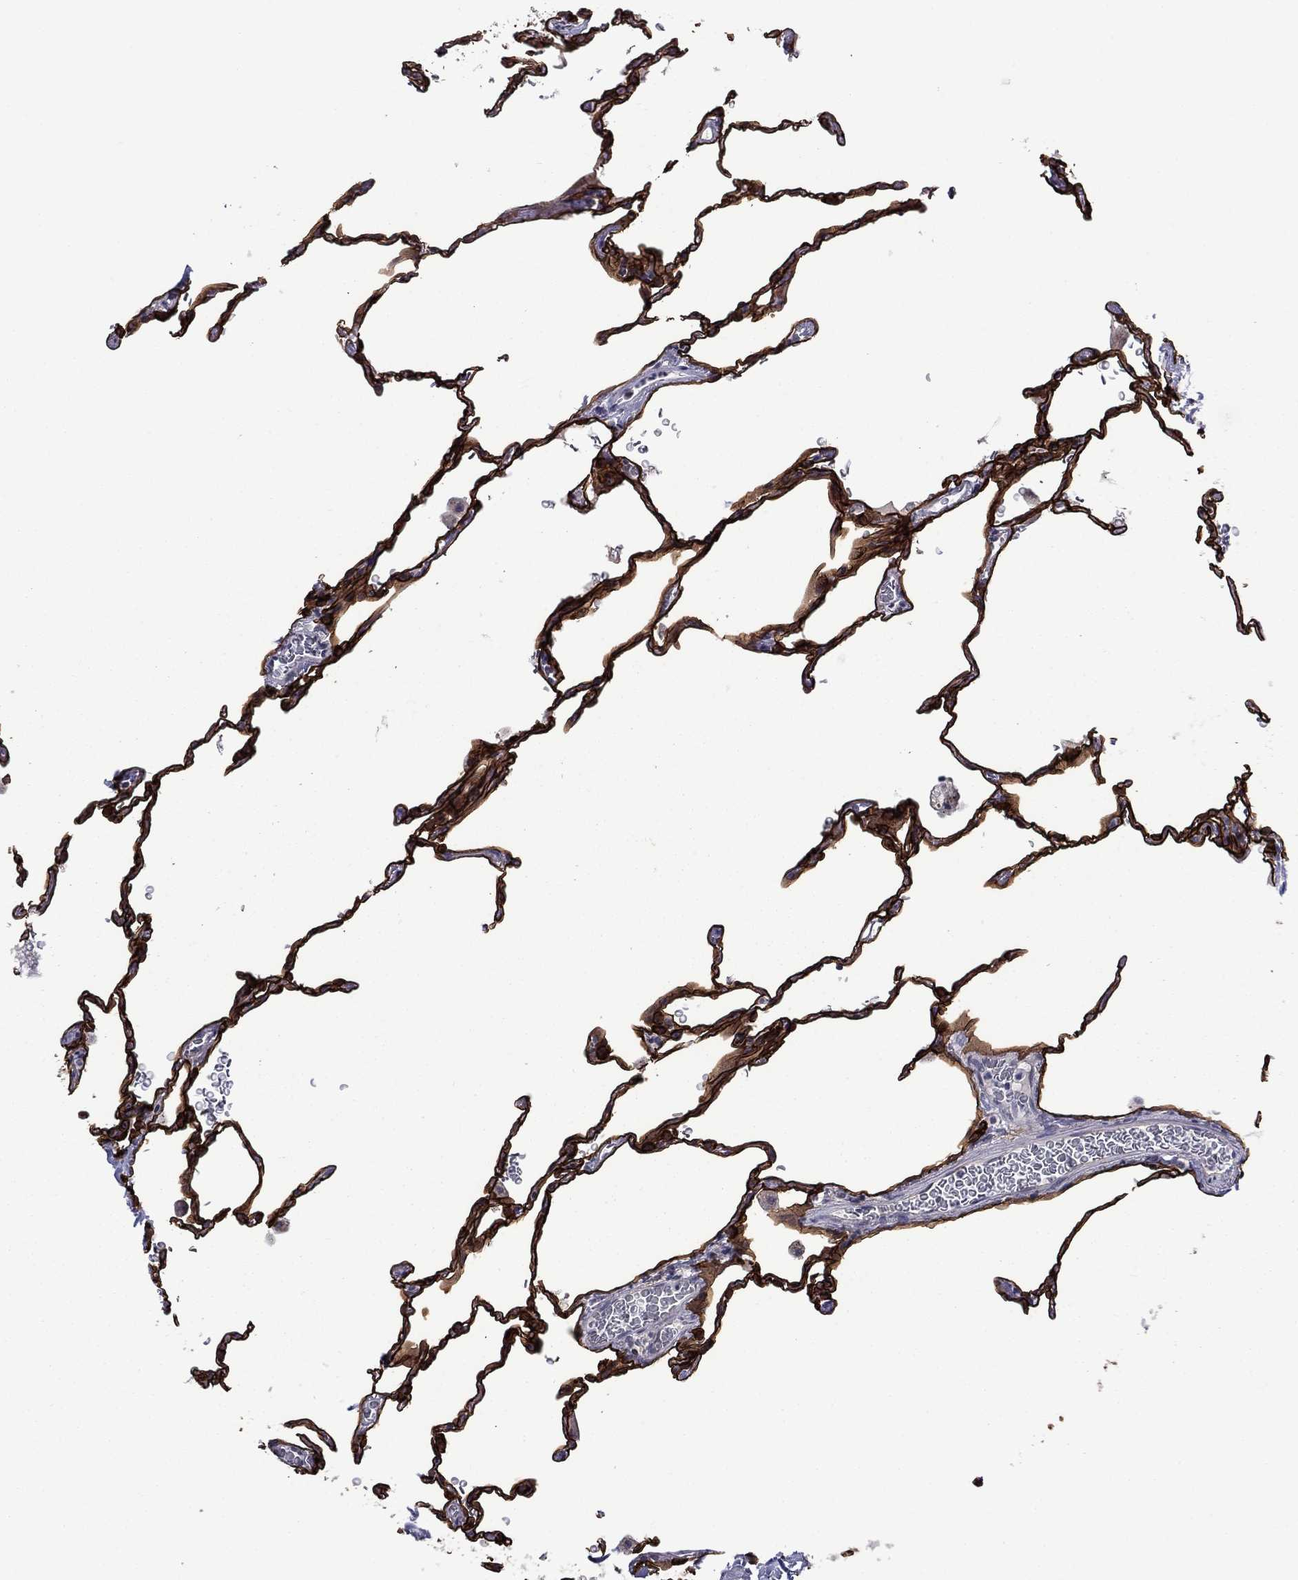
{"staining": {"intensity": "strong", "quantity": ">75%", "location": "cytoplasmic/membranous"}, "tissue": "lung", "cell_type": "Alveolar cells", "image_type": "normal", "snomed": [{"axis": "morphology", "description": "Normal tissue, NOS"}, {"axis": "morphology", "description": "Adenocarcinoma, metastatic, NOS"}, {"axis": "topography", "description": "Lung"}], "caption": "The histopathology image shows immunohistochemical staining of unremarkable lung. There is strong cytoplasmic/membranous staining is identified in about >75% of alveolar cells.", "gene": "LMO7", "patient": {"sex": "male", "age": 45}}